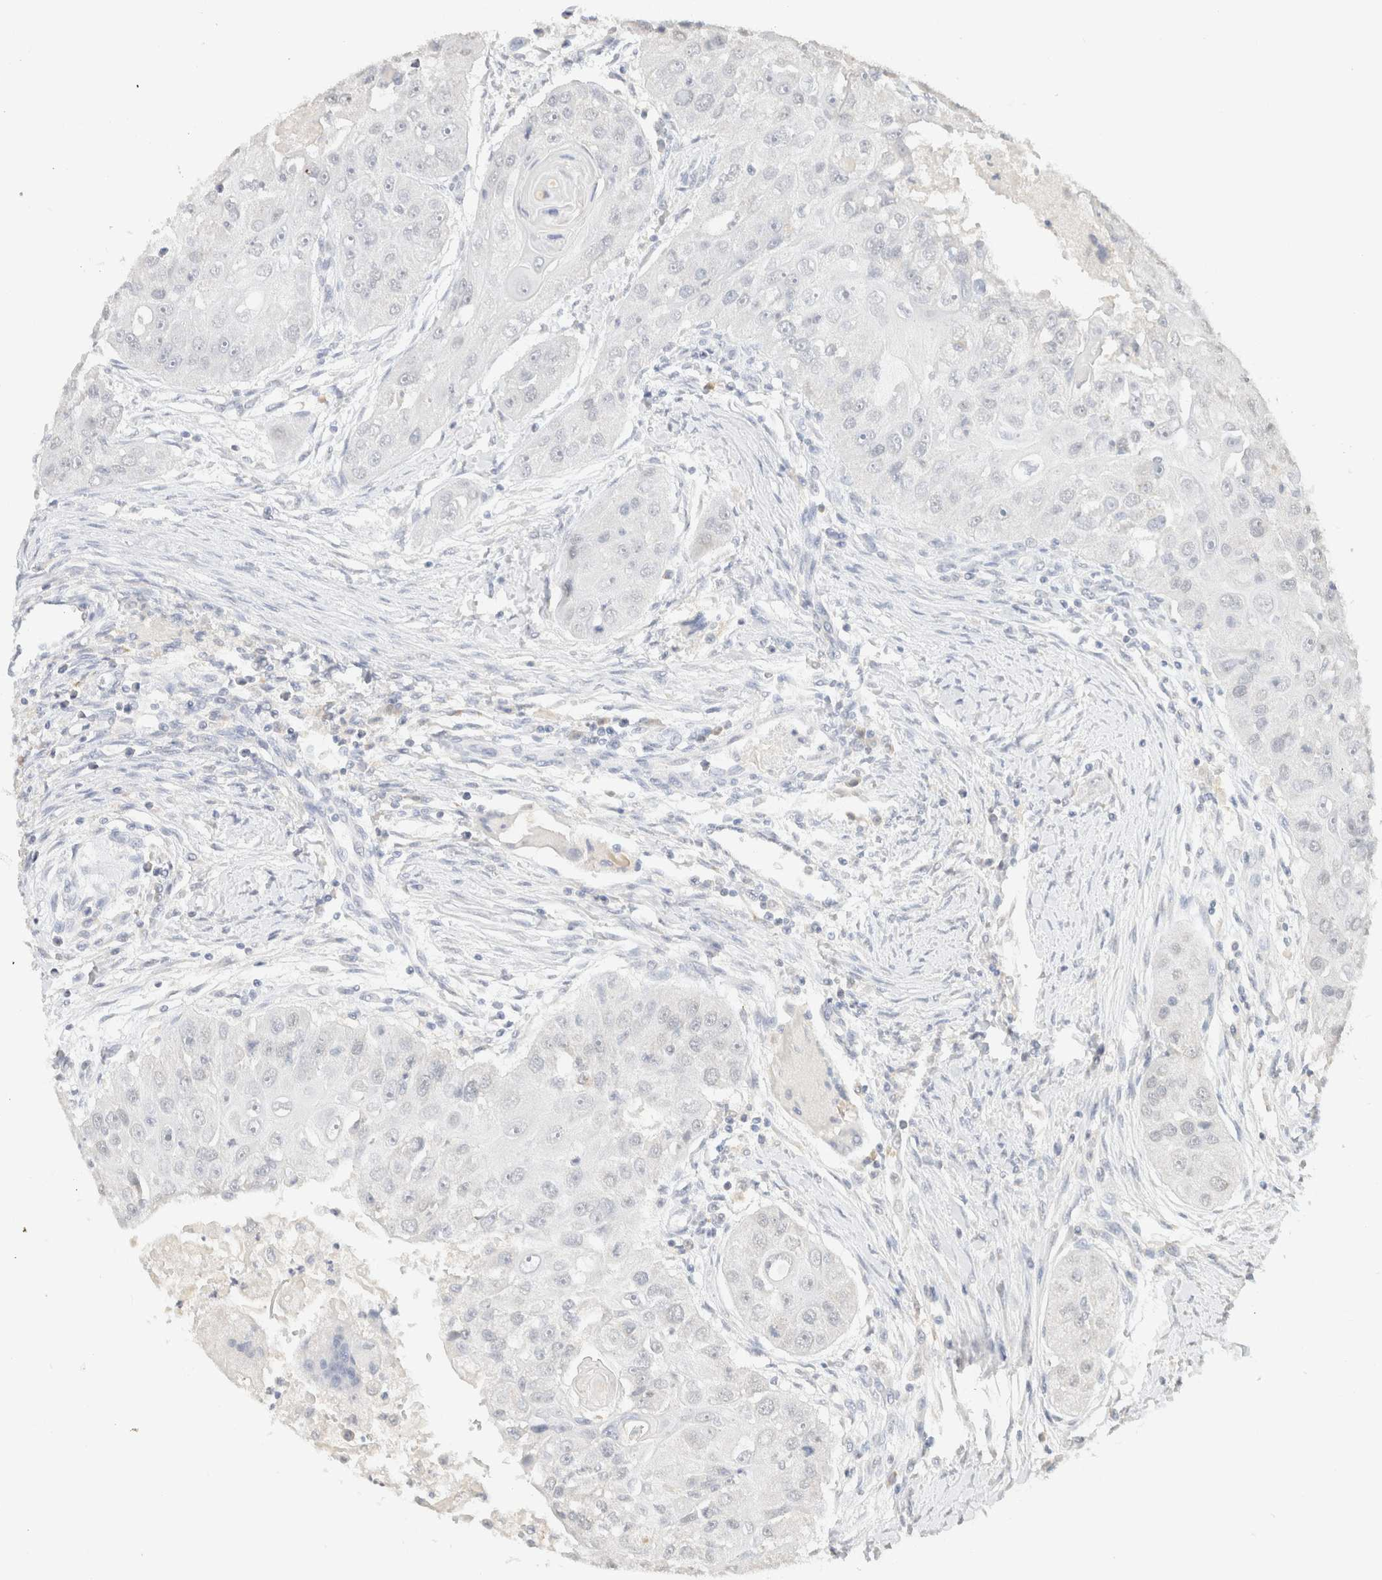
{"staining": {"intensity": "negative", "quantity": "none", "location": "none"}, "tissue": "head and neck cancer", "cell_type": "Tumor cells", "image_type": "cancer", "snomed": [{"axis": "morphology", "description": "Normal tissue, NOS"}, {"axis": "morphology", "description": "Squamous cell carcinoma, NOS"}, {"axis": "topography", "description": "Skeletal muscle"}, {"axis": "topography", "description": "Head-Neck"}], "caption": "Immunohistochemistry photomicrograph of neoplastic tissue: head and neck squamous cell carcinoma stained with DAB exhibits no significant protein positivity in tumor cells.", "gene": "CPA1", "patient": {"sex": "male", "age": 51}}